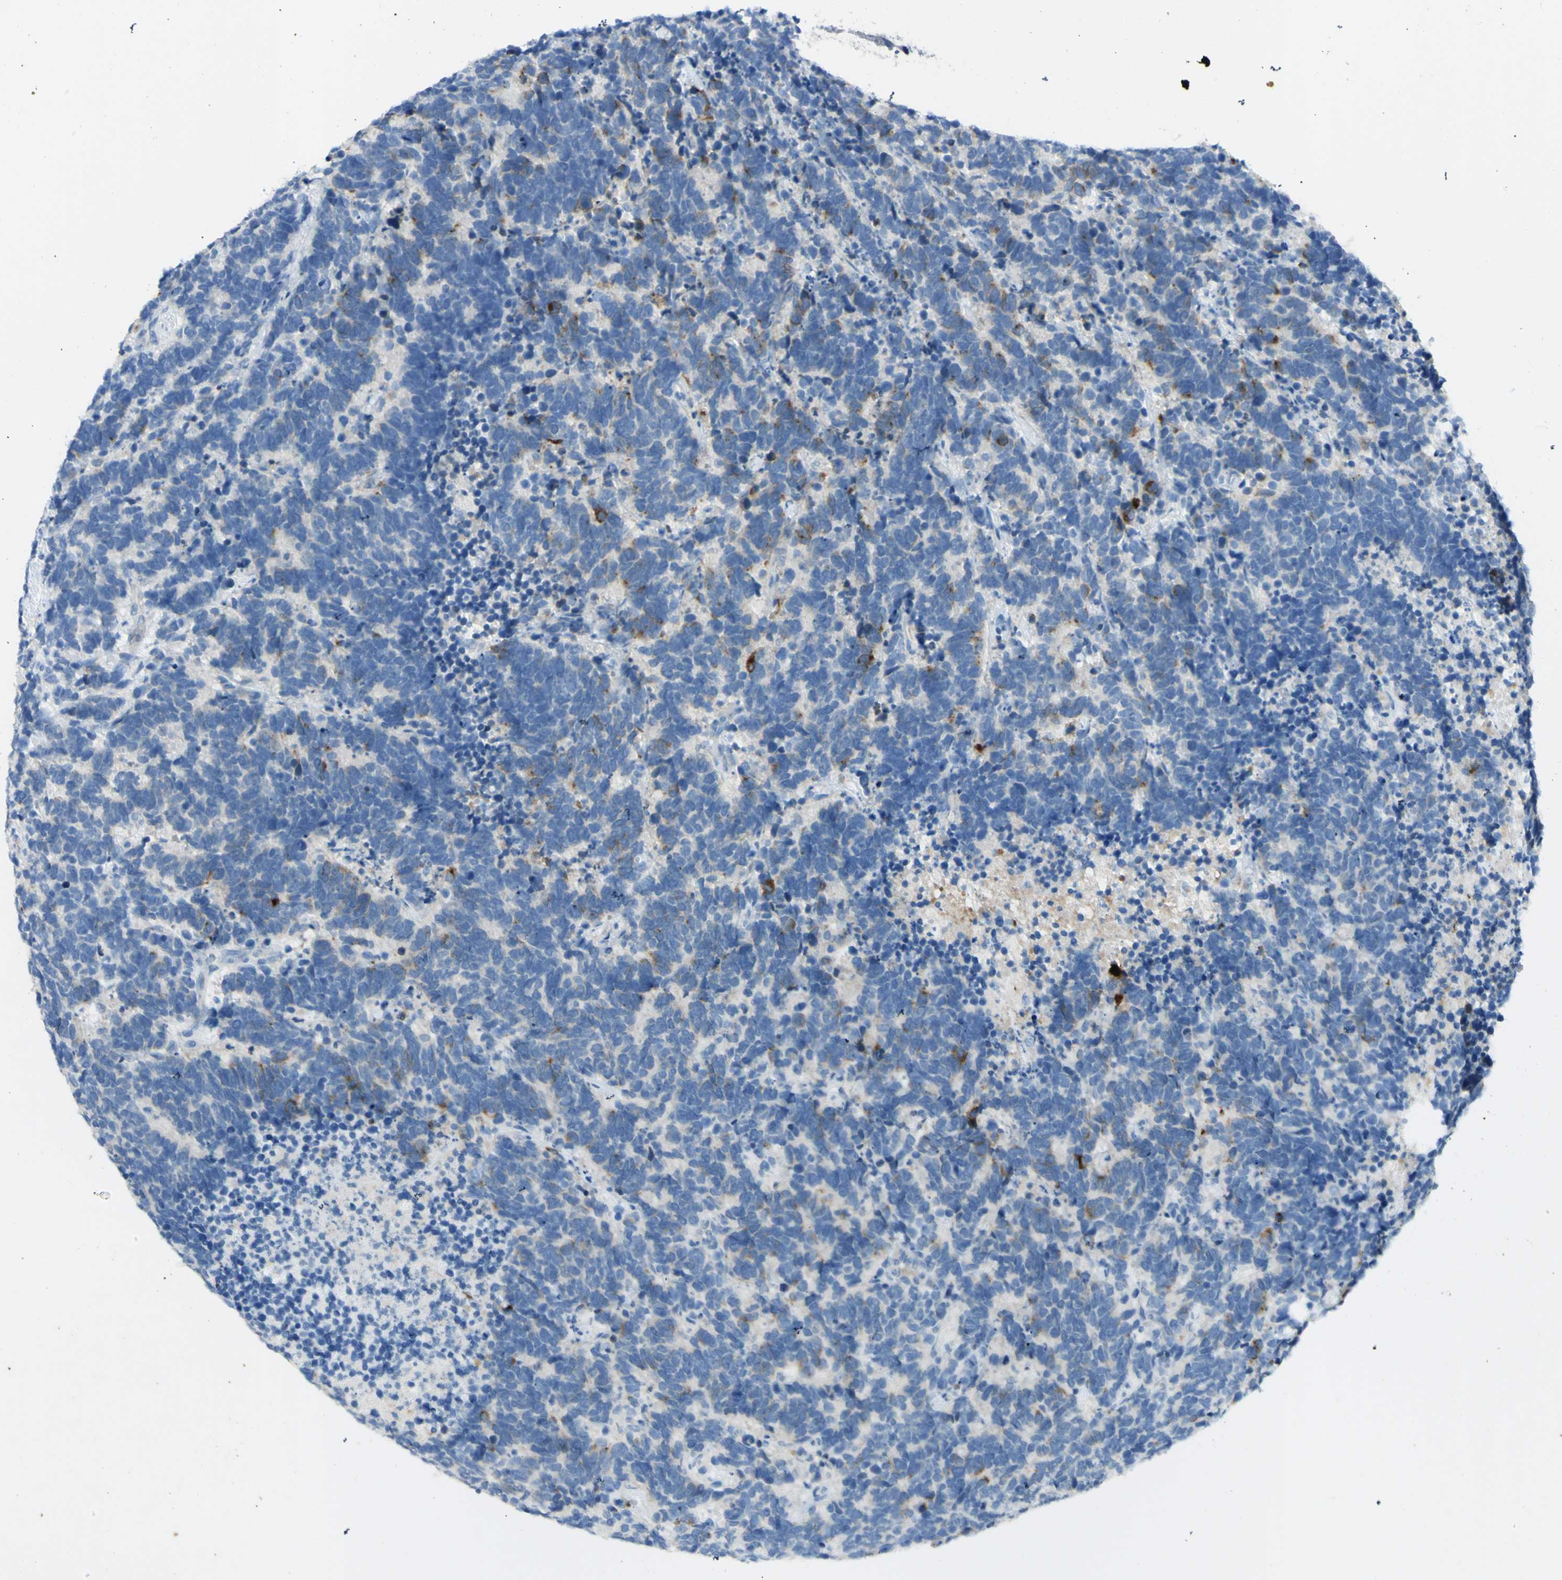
{"staining": {"intensity": "strong", "quantity": "<25%", "location": "cytoplasmic/membranous"}, "tissue": "carcinoid", "cell_type": "Tumor cells", "image_type": "cancer", "snomed": [{"axis": "morphology", "description": "Carcinoma, NOS"}, {"axis": "morphology", "description": "Carcinoid, malignant, NOS"}, {"axis": "topography", "description": "Urinary bladder"}], "caption": "This micrograph exhibits immunohistochemistry staining of human carcinoid, with medium strong cytoplasmic/membranous positivity in approximately <25% of tumor cells.", "gene": "GDF15", "patient": {"sex": "male", "age": 57}}